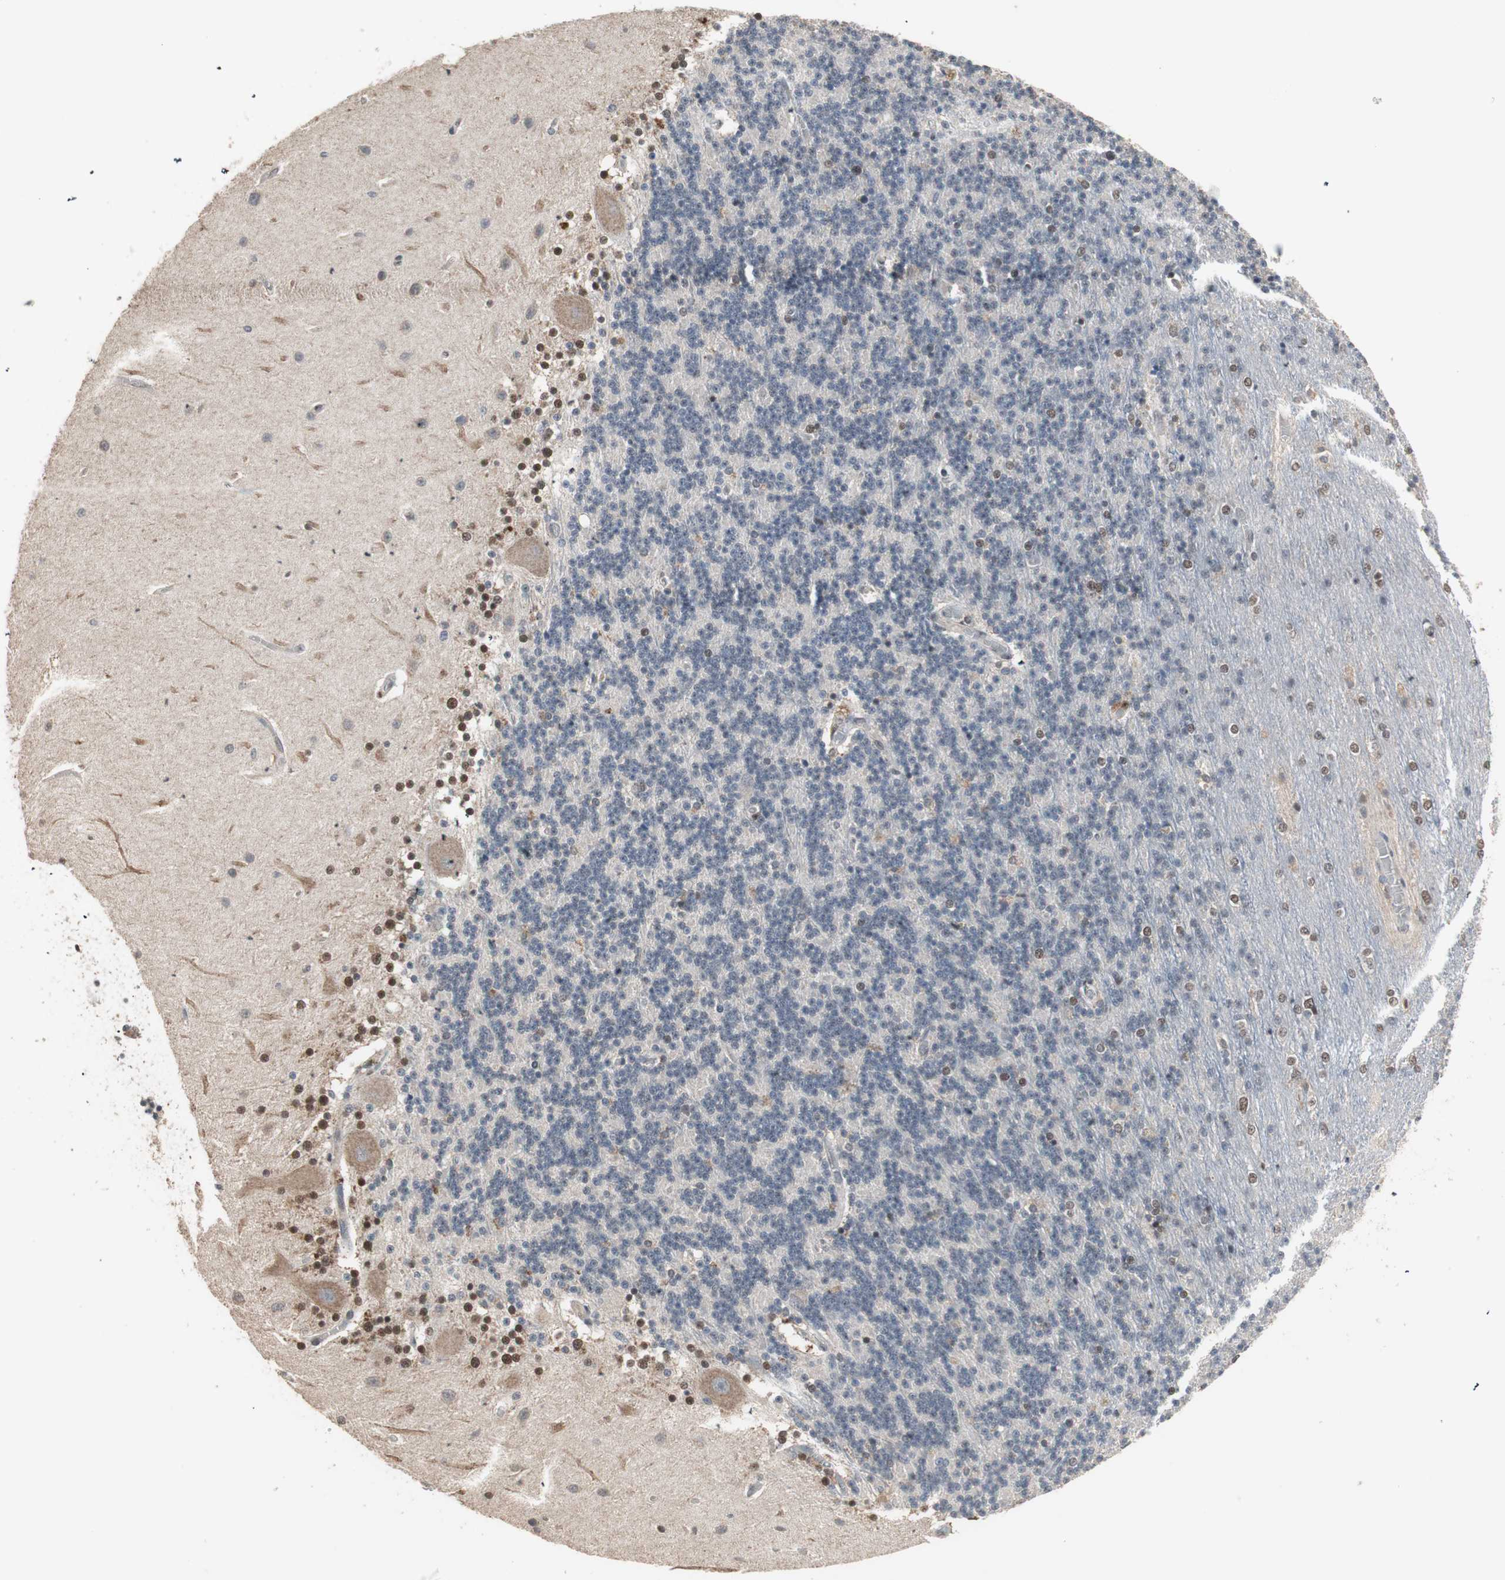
{"staining": {"intensity": "strong", "quantity": "<25%", "location": "nuclear"}, "tissue": "cerebellum", "cell_type": "Cells in granular layer", "image_type": "normal", "snomed": [{"axis": "morphology", "description": "Normal tissue, NOS"}, {"axis": "topography", "description": "Cerebellum"}], "caption": "The photomicrograph reveals staining of unremarkable cerebellum, revealing strong nuclear protein expression (brown color) within cells in granular layer.", "gene": "ZHX2", "patient": {"sex": "female", "age": 54}}